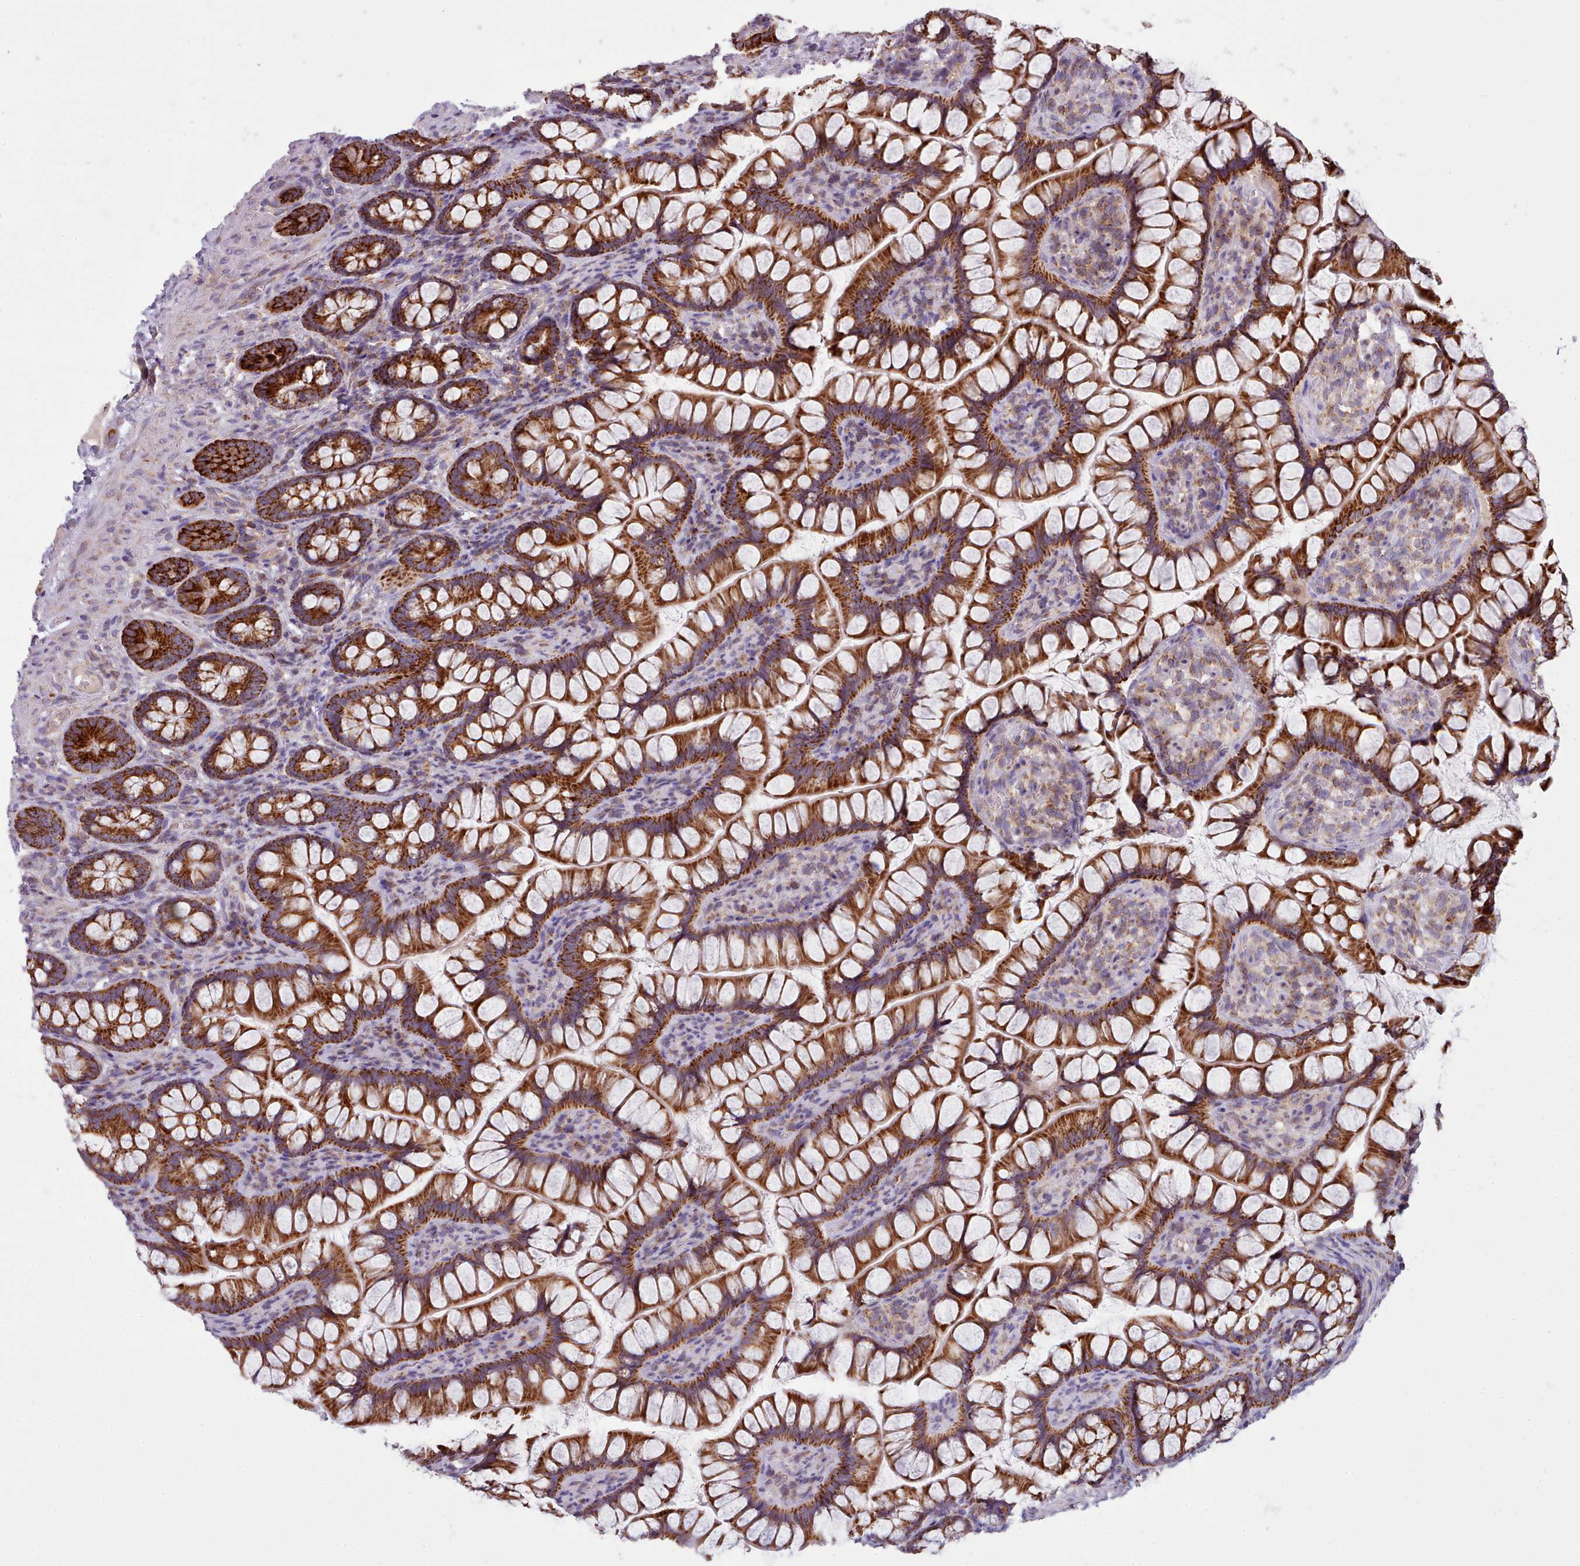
{"staining": {"intensity": "strong", "quantity": ">75%", "location": "cytoplasmic/membranous"}, "tissue": "small intestine", "cell_type": "Glandular cells", "image_type": "normal", "snomed": [{"axis": "morphology", "description": "Normal tissue, NOS"}, {"axis": "topography", "description": "Small intestine"}], "caption": "Small intestine was stained to show a protein in brown. There is high levels of strong cytoplasmic/membranous positivity in approximately >75% of glandular cells.", "gene": "SRP54", "patient": {"sex": "male", "age": 70}}